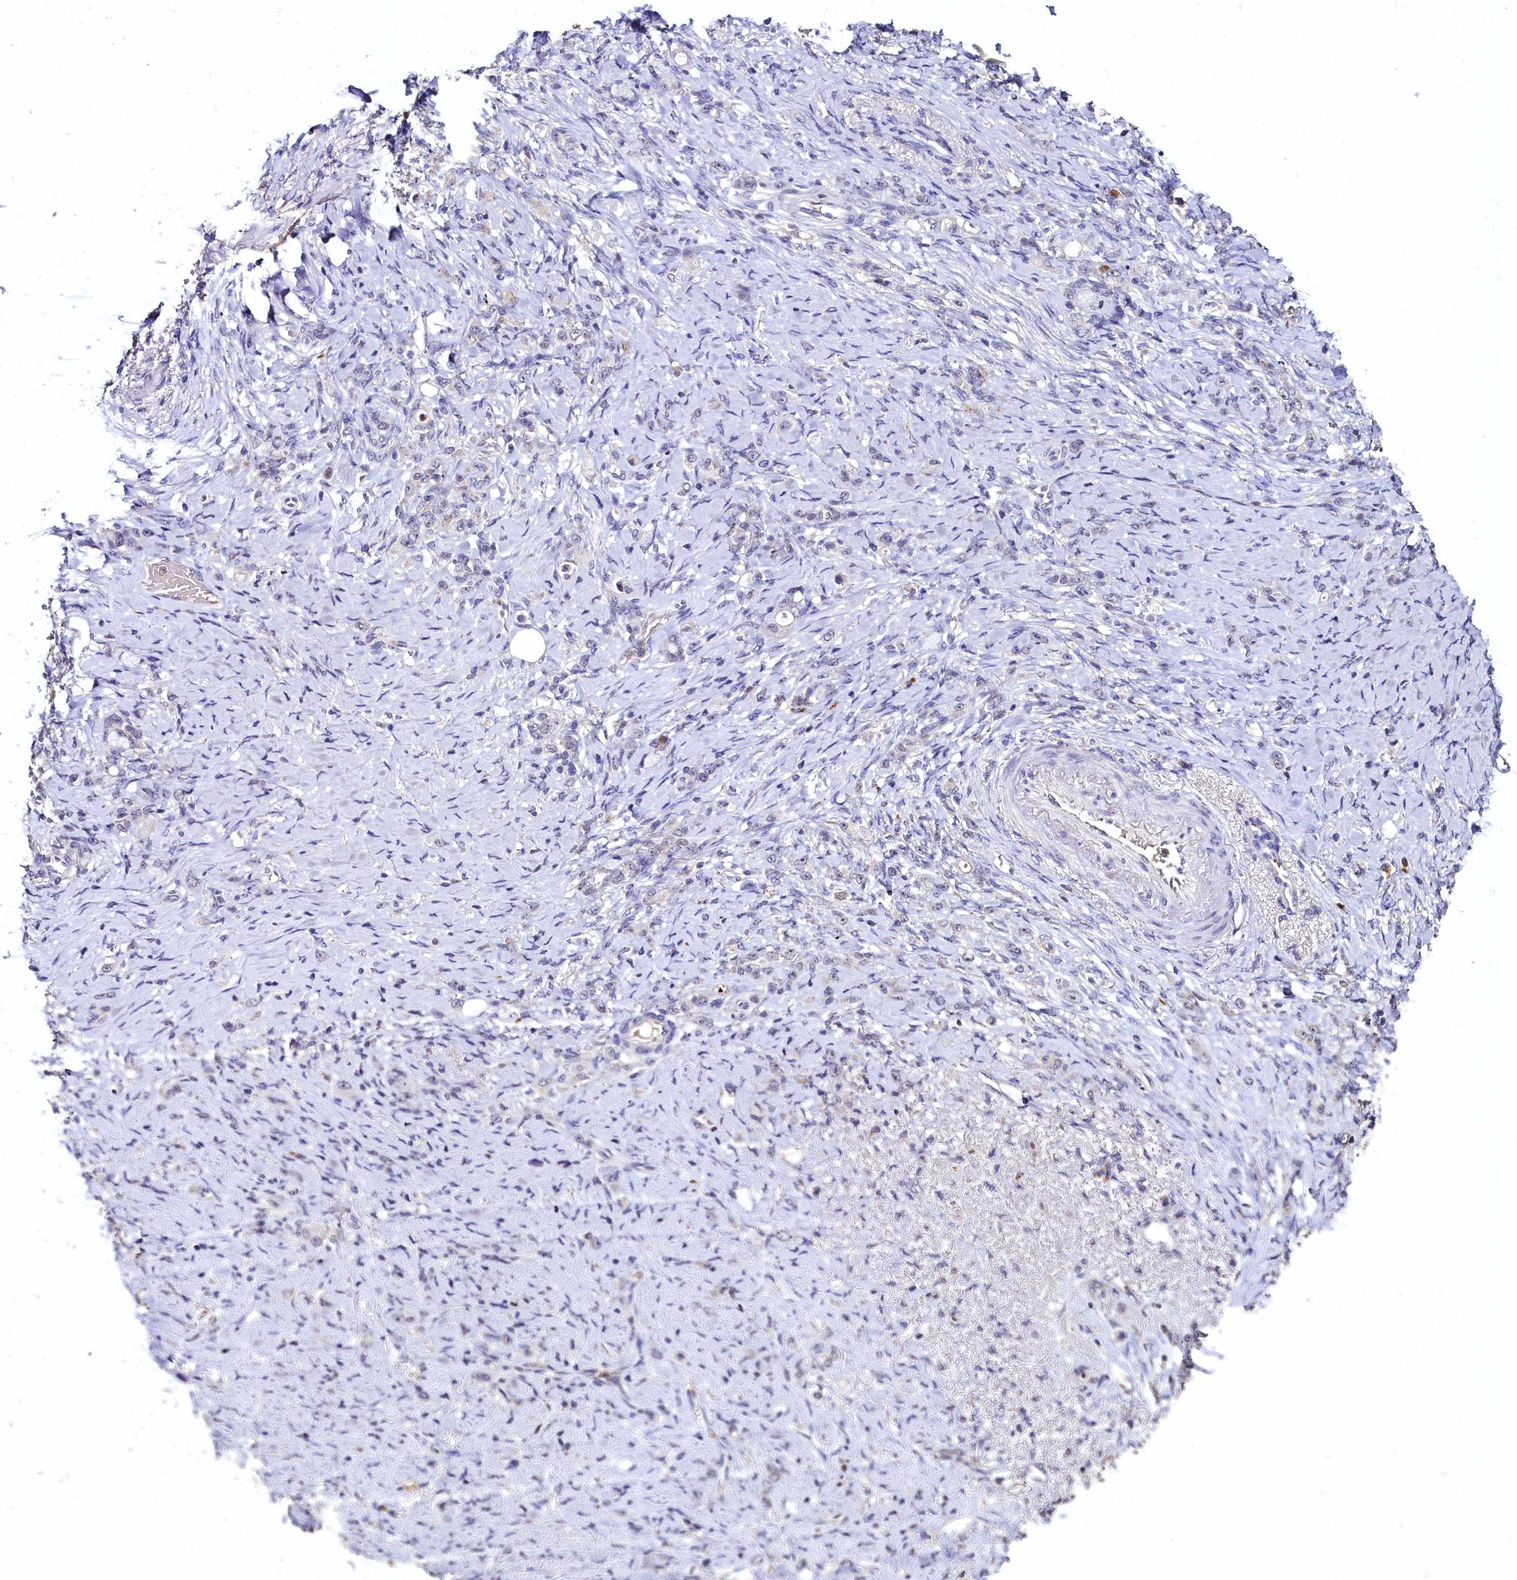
{"staining": {"intensity": "negative", "quantity": "none", "location": "none"}, "tissue": "stomach cancer", "cell_type": "Tumor cells", "image_type": "cancer", "snomed": [{"axis": "morphology", "description": "Adenocarcinoma, NOS"}, {"axis": "topography", "description": "Stomach"}], "caption": "Tumor cells are negative for protein expression in human stomach cancer (adenocarcinoma).", "gene": "CSTPP1", "patient": {"sex": "female", "age": 79}}